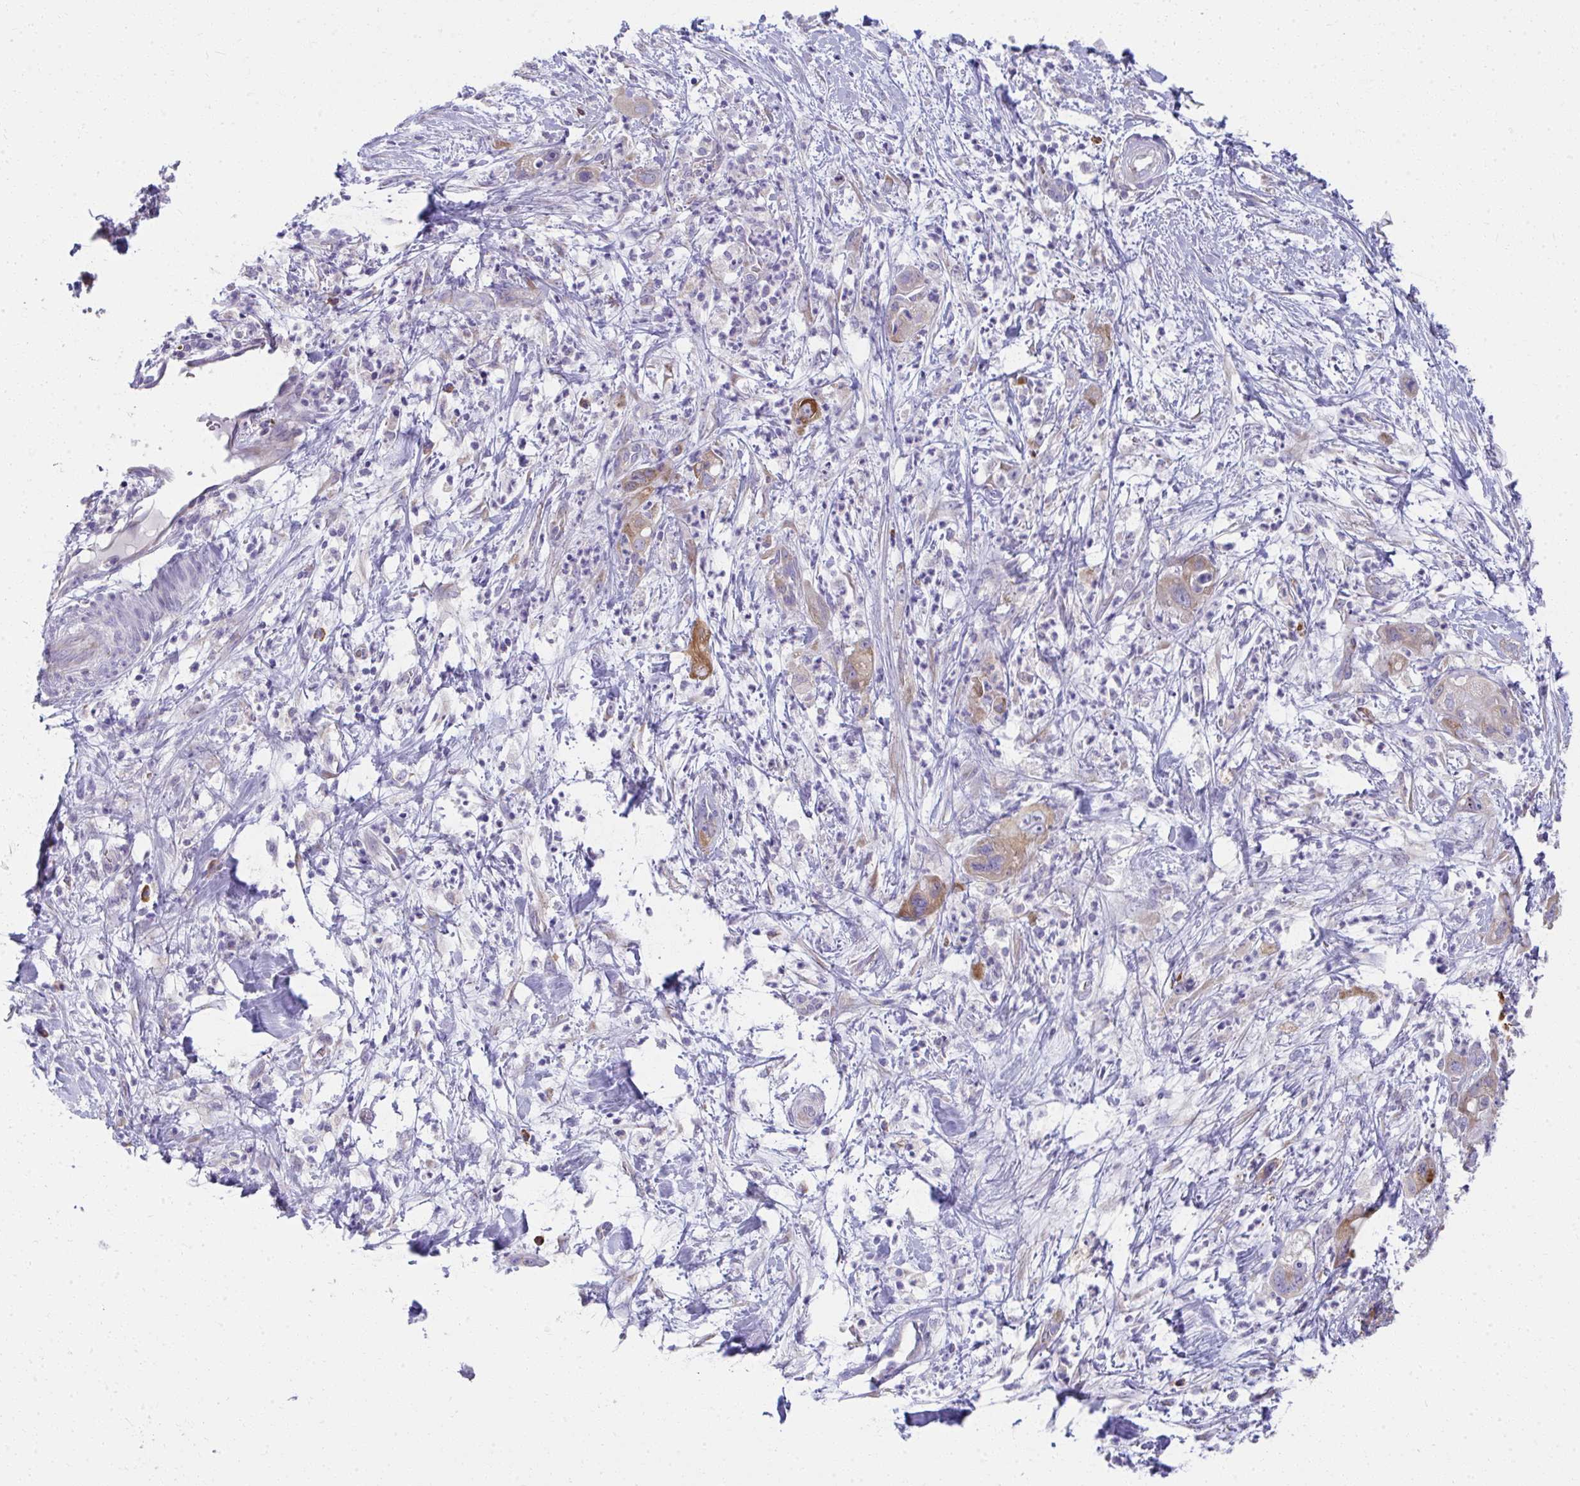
{"staining": {"intensity": "moderate", "quantity": "<25%", "location": "cytoplasmic/membranous"}, "tissue": "pancreatic cancer", "cell_type": "Tumor cells", "image_type": "cancer", "snomed": [{"axis": "morphology", "description": "Adenocarcinoma, NOS"}, {"axis": "topography", "description": "Pancreas"}], "caption": "This image displays IHC staining of pancreatic cancer (adenocarcinoma), with low moderate cytoplasmic/membranous positivity in approximately <25% of tumor cells.", "gene": "FASLG", "patient": {"sex": "male", "age": 68}}